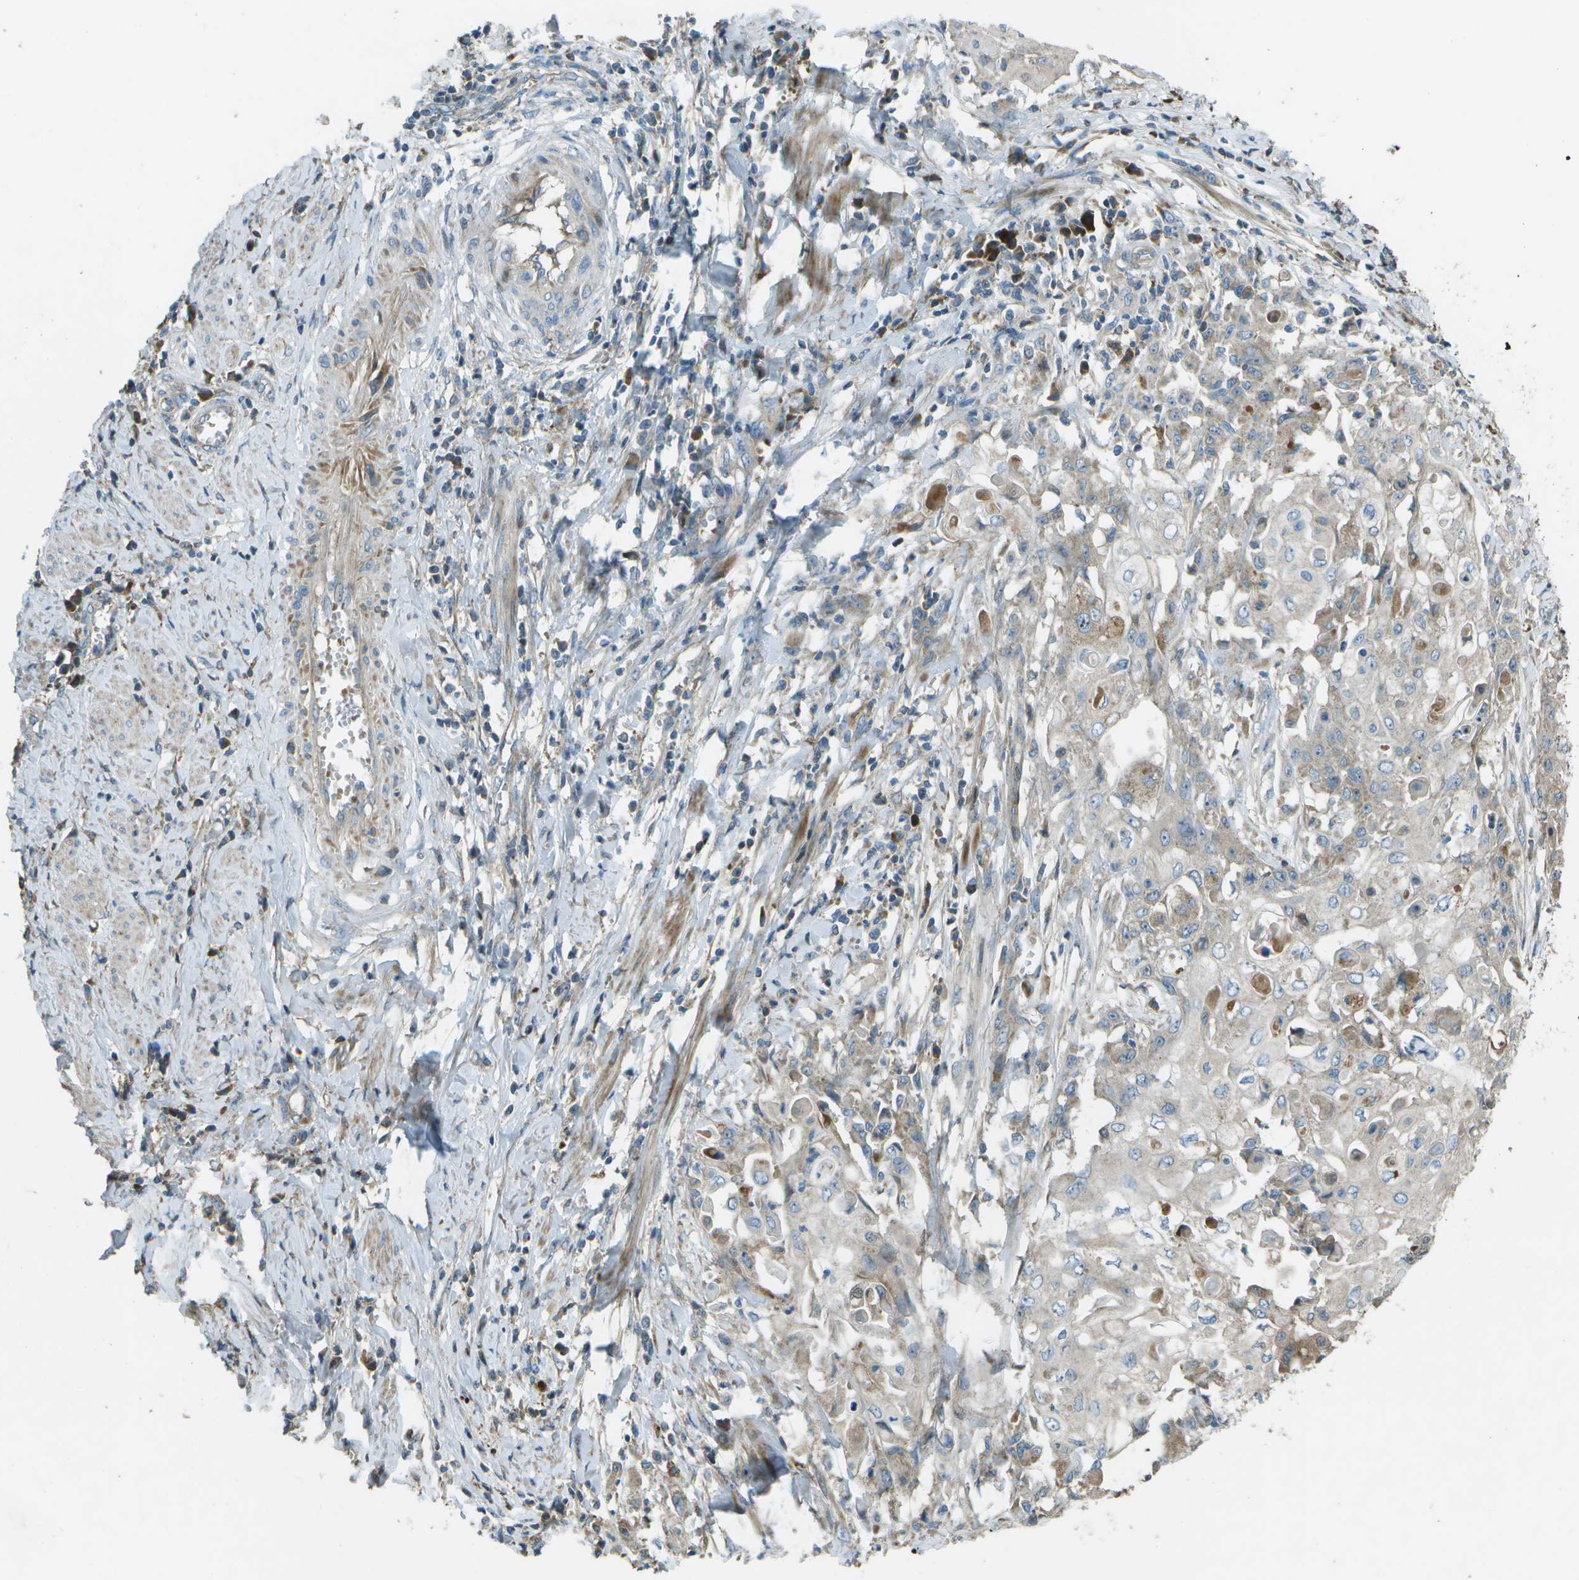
{"staining": {"intensity": "weak", "quantity": "<25%", "location": "cytoplasmic/membranous"}, "tissue": "cervical cancer", "cell_type": "Tumor cells", "image_type": "cancer", "snomed": [{"axis": "morphology", "description": "Squamous cell carcinoma, NOS"}, {"axis": "topography", "description": "Cervix"}], "caption": "Immunohistochemistry (IHC) photomicrograph of neoplastic tissue: human cervical cancer (squamous cell carcinoma) stained with DAB displays no significant protein staining in tumor cells. (DAB (3,3'-diaminobenzidine) immunohistochemistry, high magnification).", "gene": "PXYLP1", "patient": {"sex": "female", "age": 39}}